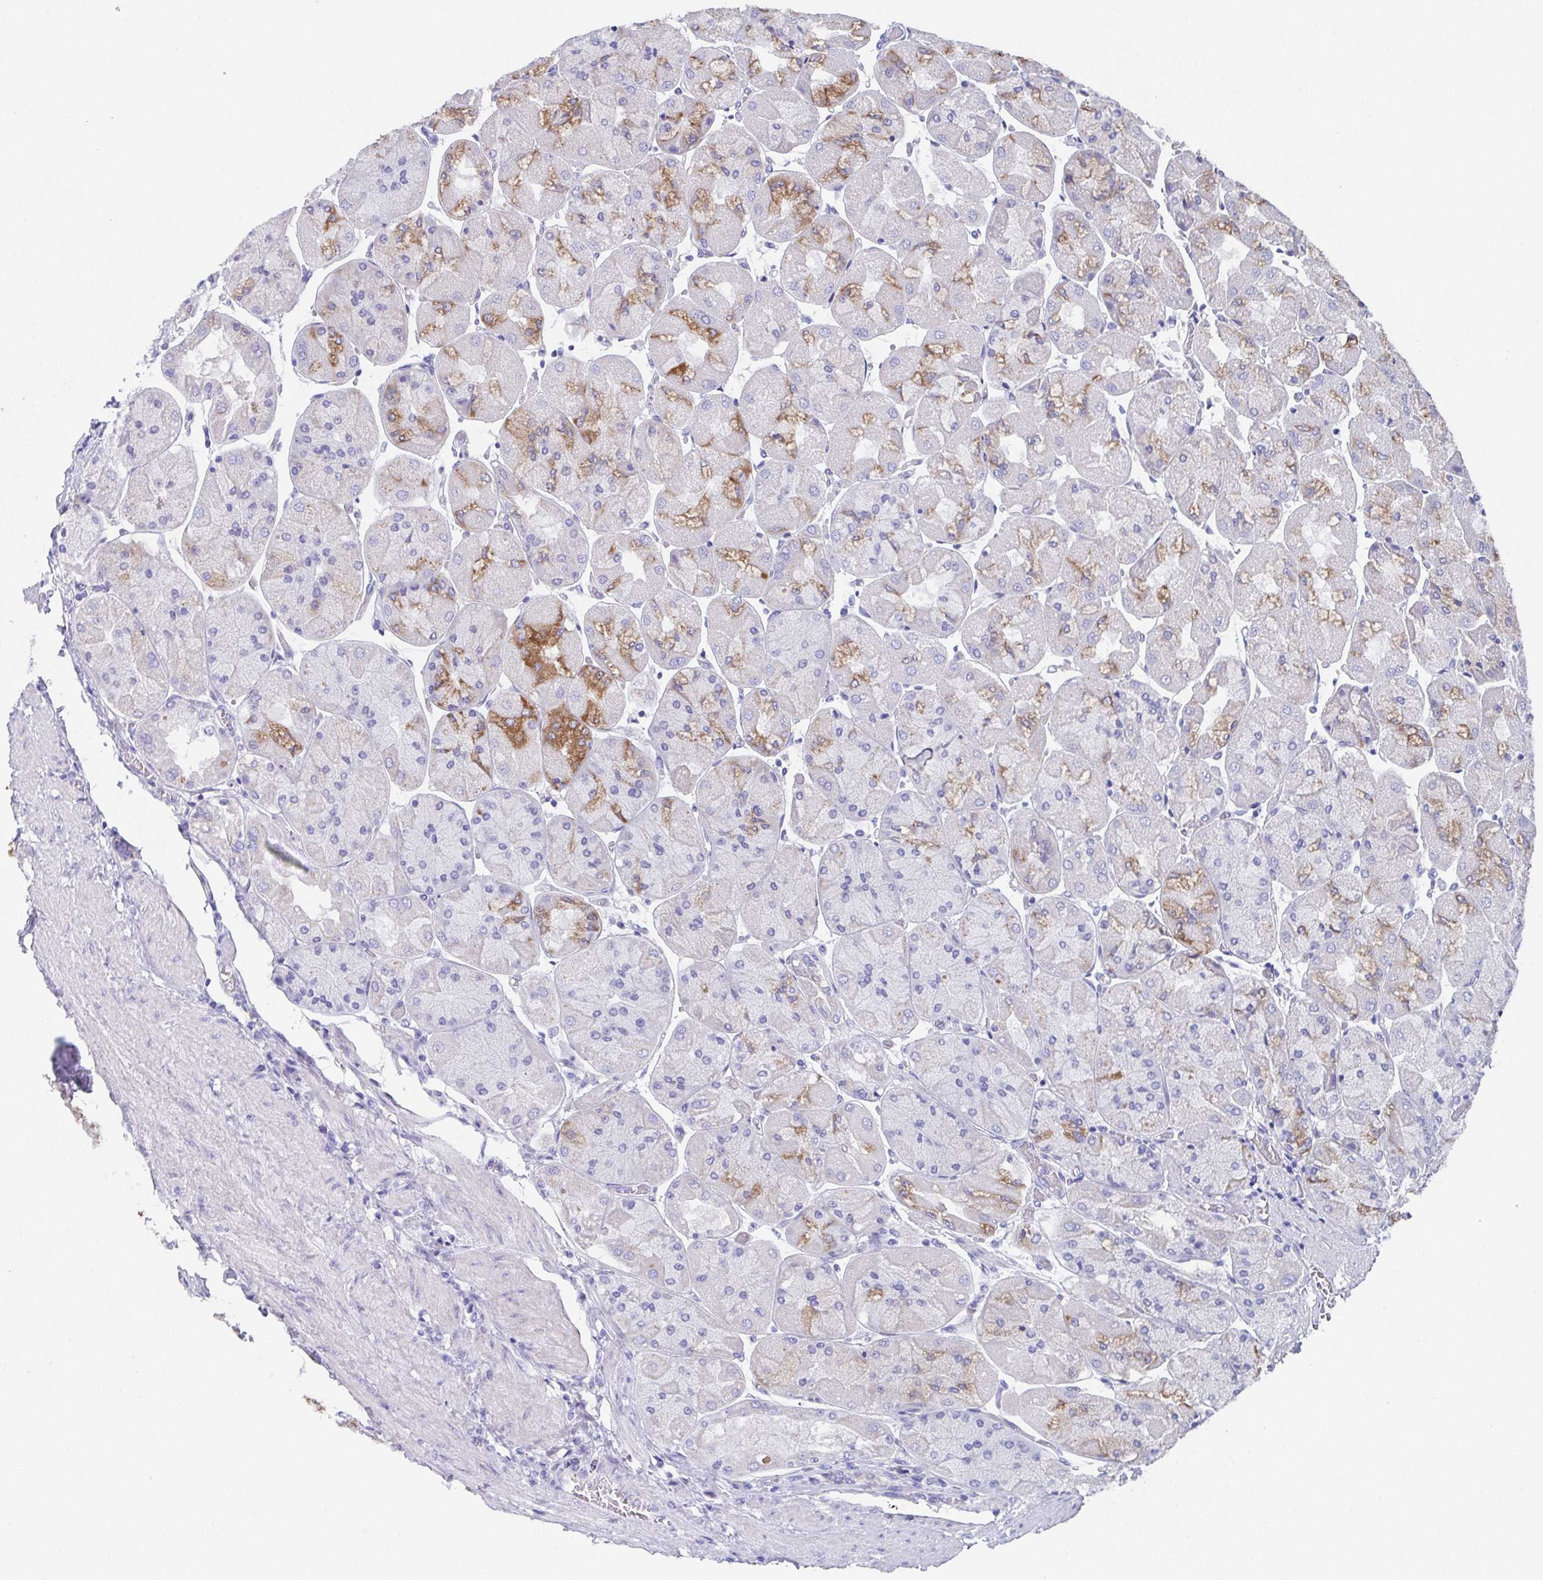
{"staining": {"intensity": "moderate", "quantity": "25%-75%", "location": "cytoplasmic/membranous"}, "tissue": "stomach", "cell_type": "Glandular cells", "image_type": "normal", "snomed": [{"axis": "morphology", "description": "Normal tissue, NOS"}, {"axis": "topography", "description": "Stomach"}], "caption": "Protein expression analysis of benign human stomach reveals moderate cytoplasmic/membranous positivity in approximately 25%-75% of glandular cells. (Brightfield microscopy of DAB IHC at high magnification).", "gene": "SSC4D", "patient": {"sex": "female", "age": 61}}